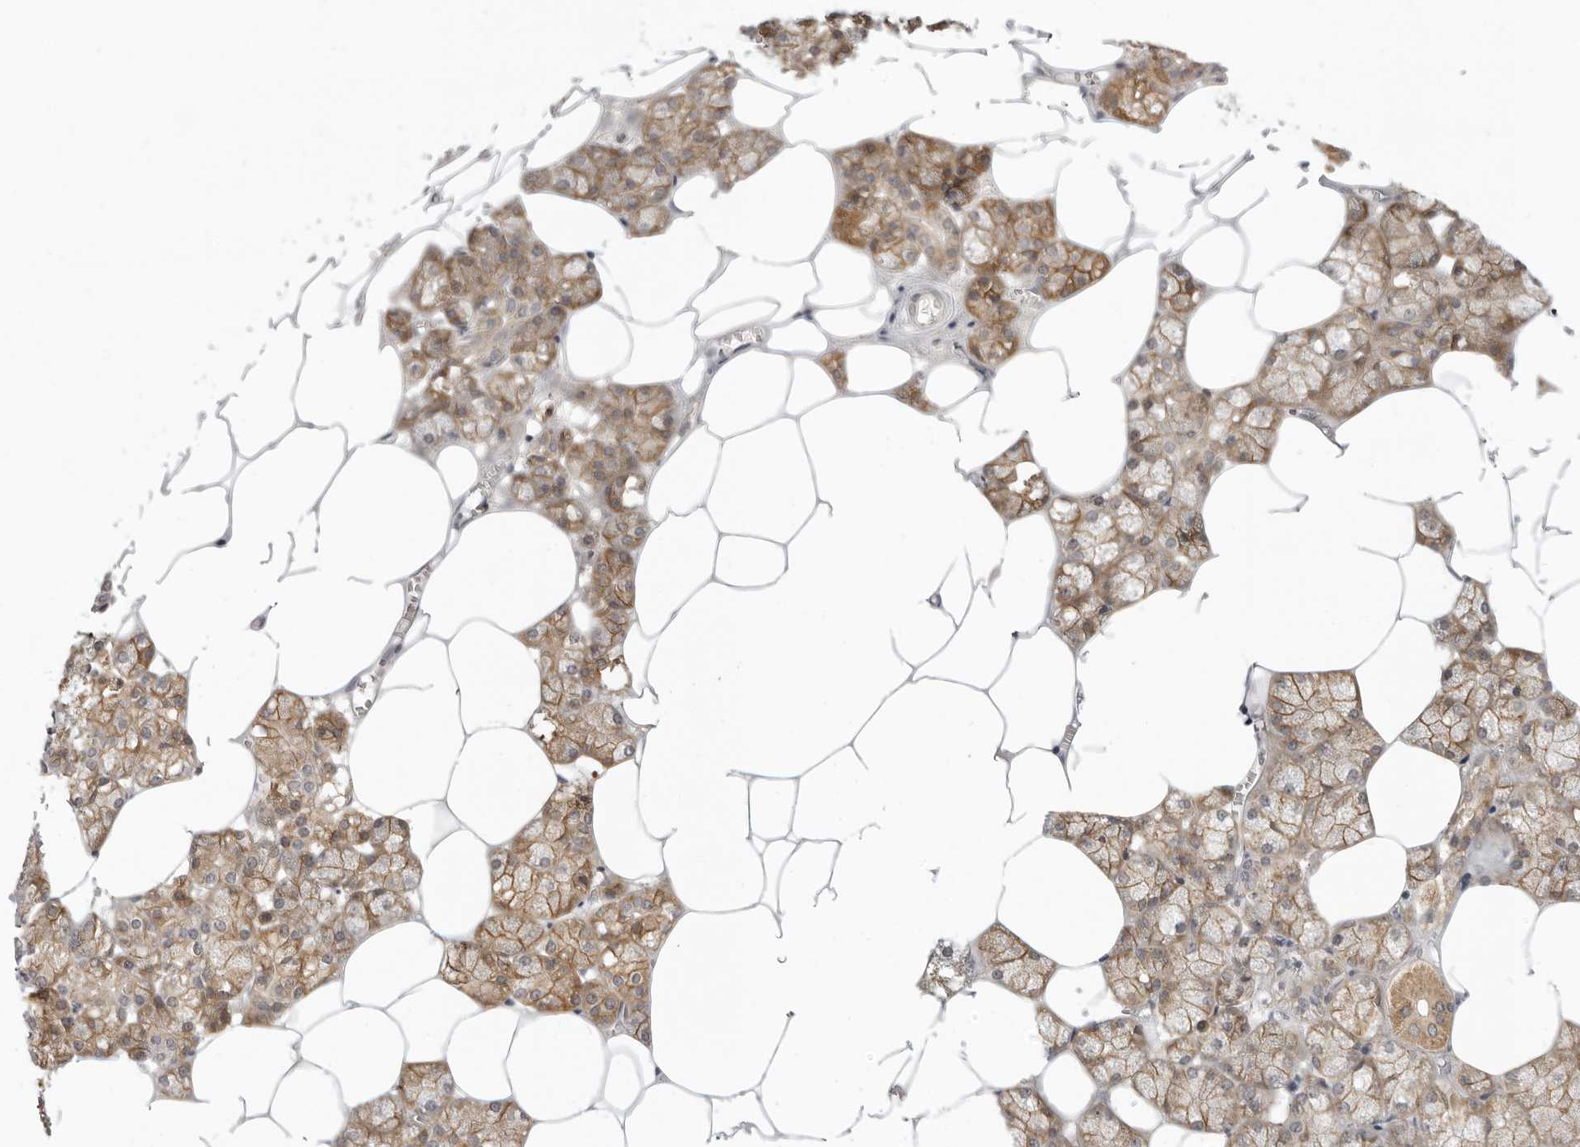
{"staining": {"intensity": "moderate", "quantity": ">75%", "location": "cytoplasmic/membranous"}, "tissue": "salivary gland", "cell_type": "Glandular cells", "image_type": "normal", "snomed": [{"axis": "morphology", "description": "Normal tissue, NOS"}, {"axis": "topography", "description": "Salivary gland"}], "caption": "Brown immunohistochemical staining in benign human salivary gland demonstrates moderate cytoplasmic/membranous staining in approximately >75% of glandular cells. Using DAB (brown) and hematoxylin (blue) stains, captured at high magnification using brightfield microscopy.", "gene": "PRRC2A", "patient": {"sex": "male", "age": 62}}